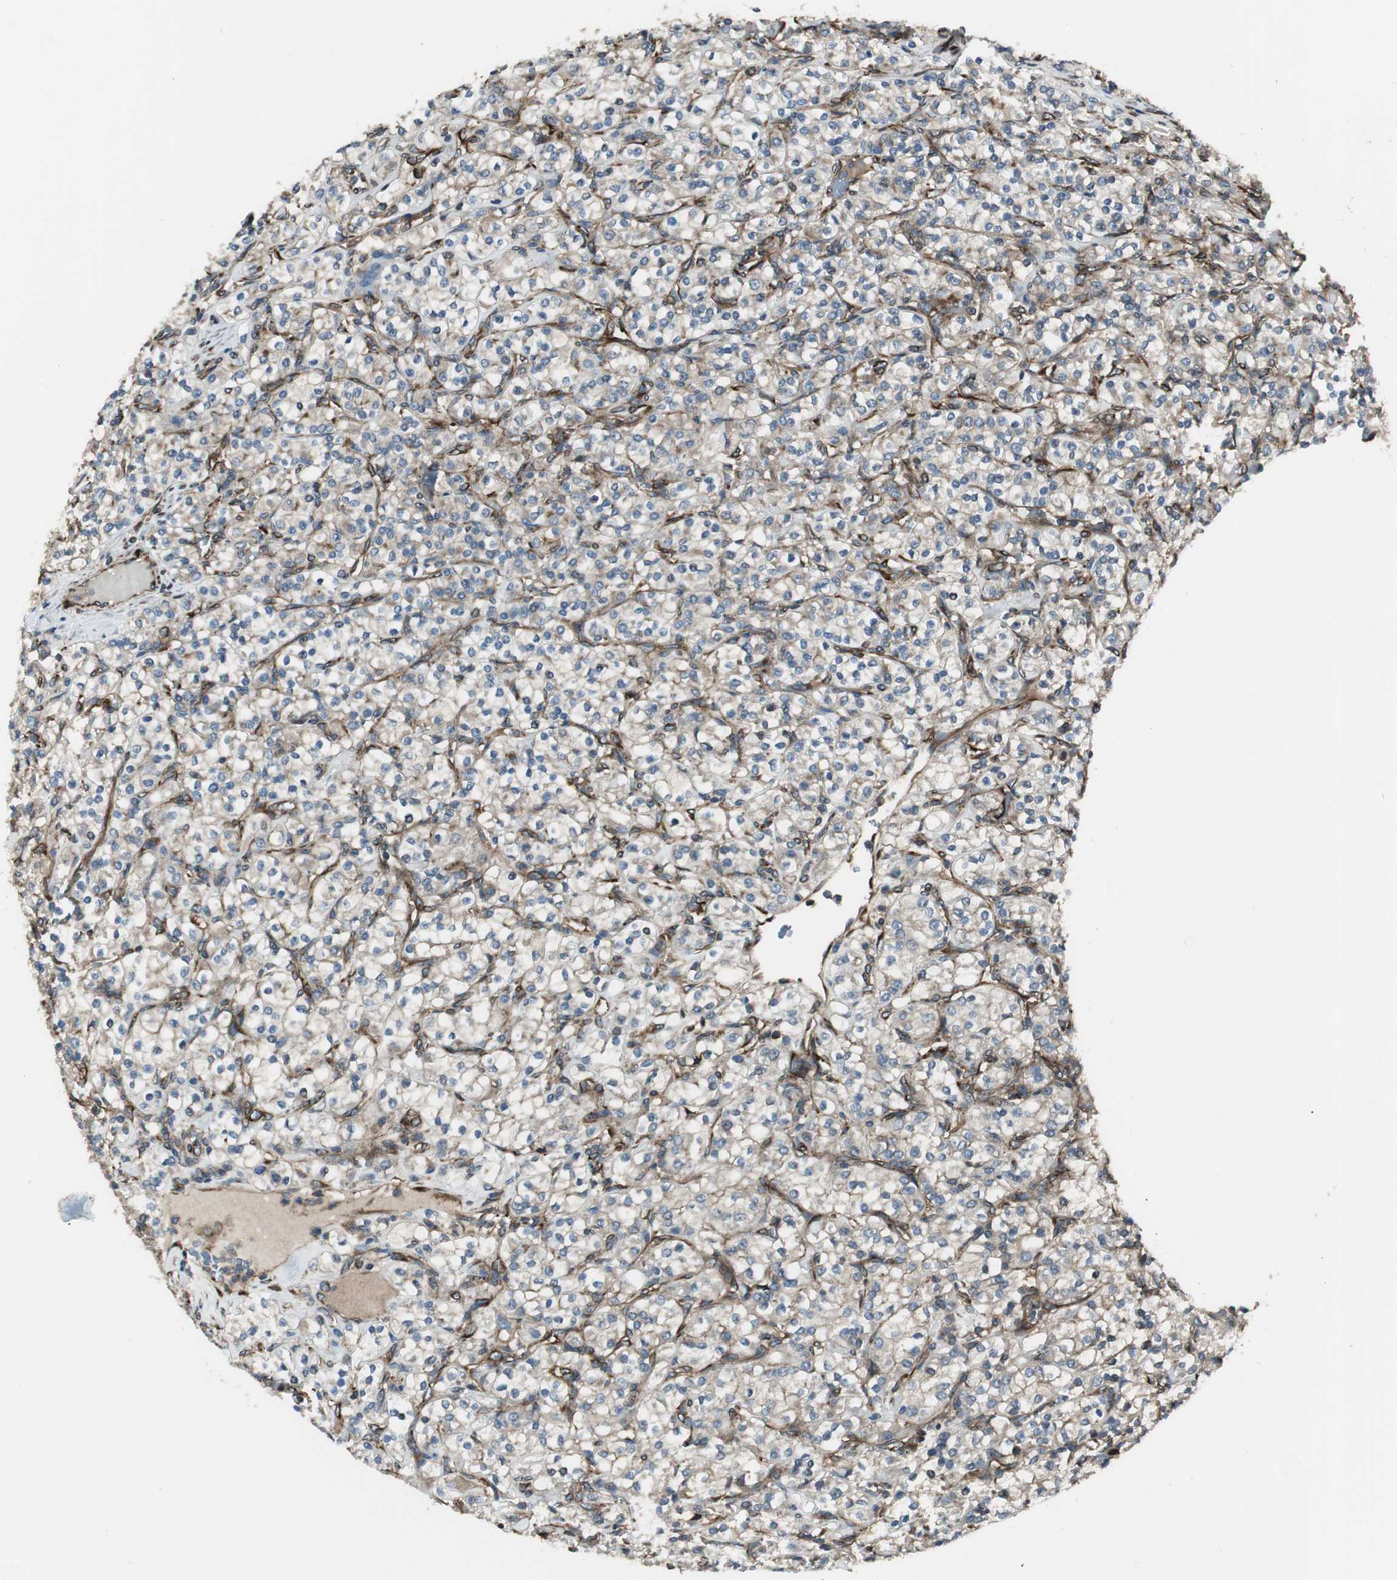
{"staining": {"intensity": "weak", "quantity": "<25%", "location": "cytoplasmic/membranous"}, "tissue": "renal cancer", "cell_type": "Tumor cells", "image_type": "cancer", "snomed": [{"axis": "morphology", "description": "Adenocarcinoma, NOS"}, {"axis": "topography", "description": "Kidney"}], "caption": "A high-resolution photomicrograph shows IHC staining of renal cancer (adenocarcinoma), which exhibits no significant expression in tumor cells.", "gene": "PRKG1", "patient": {"sex": "male", "age": 77}}